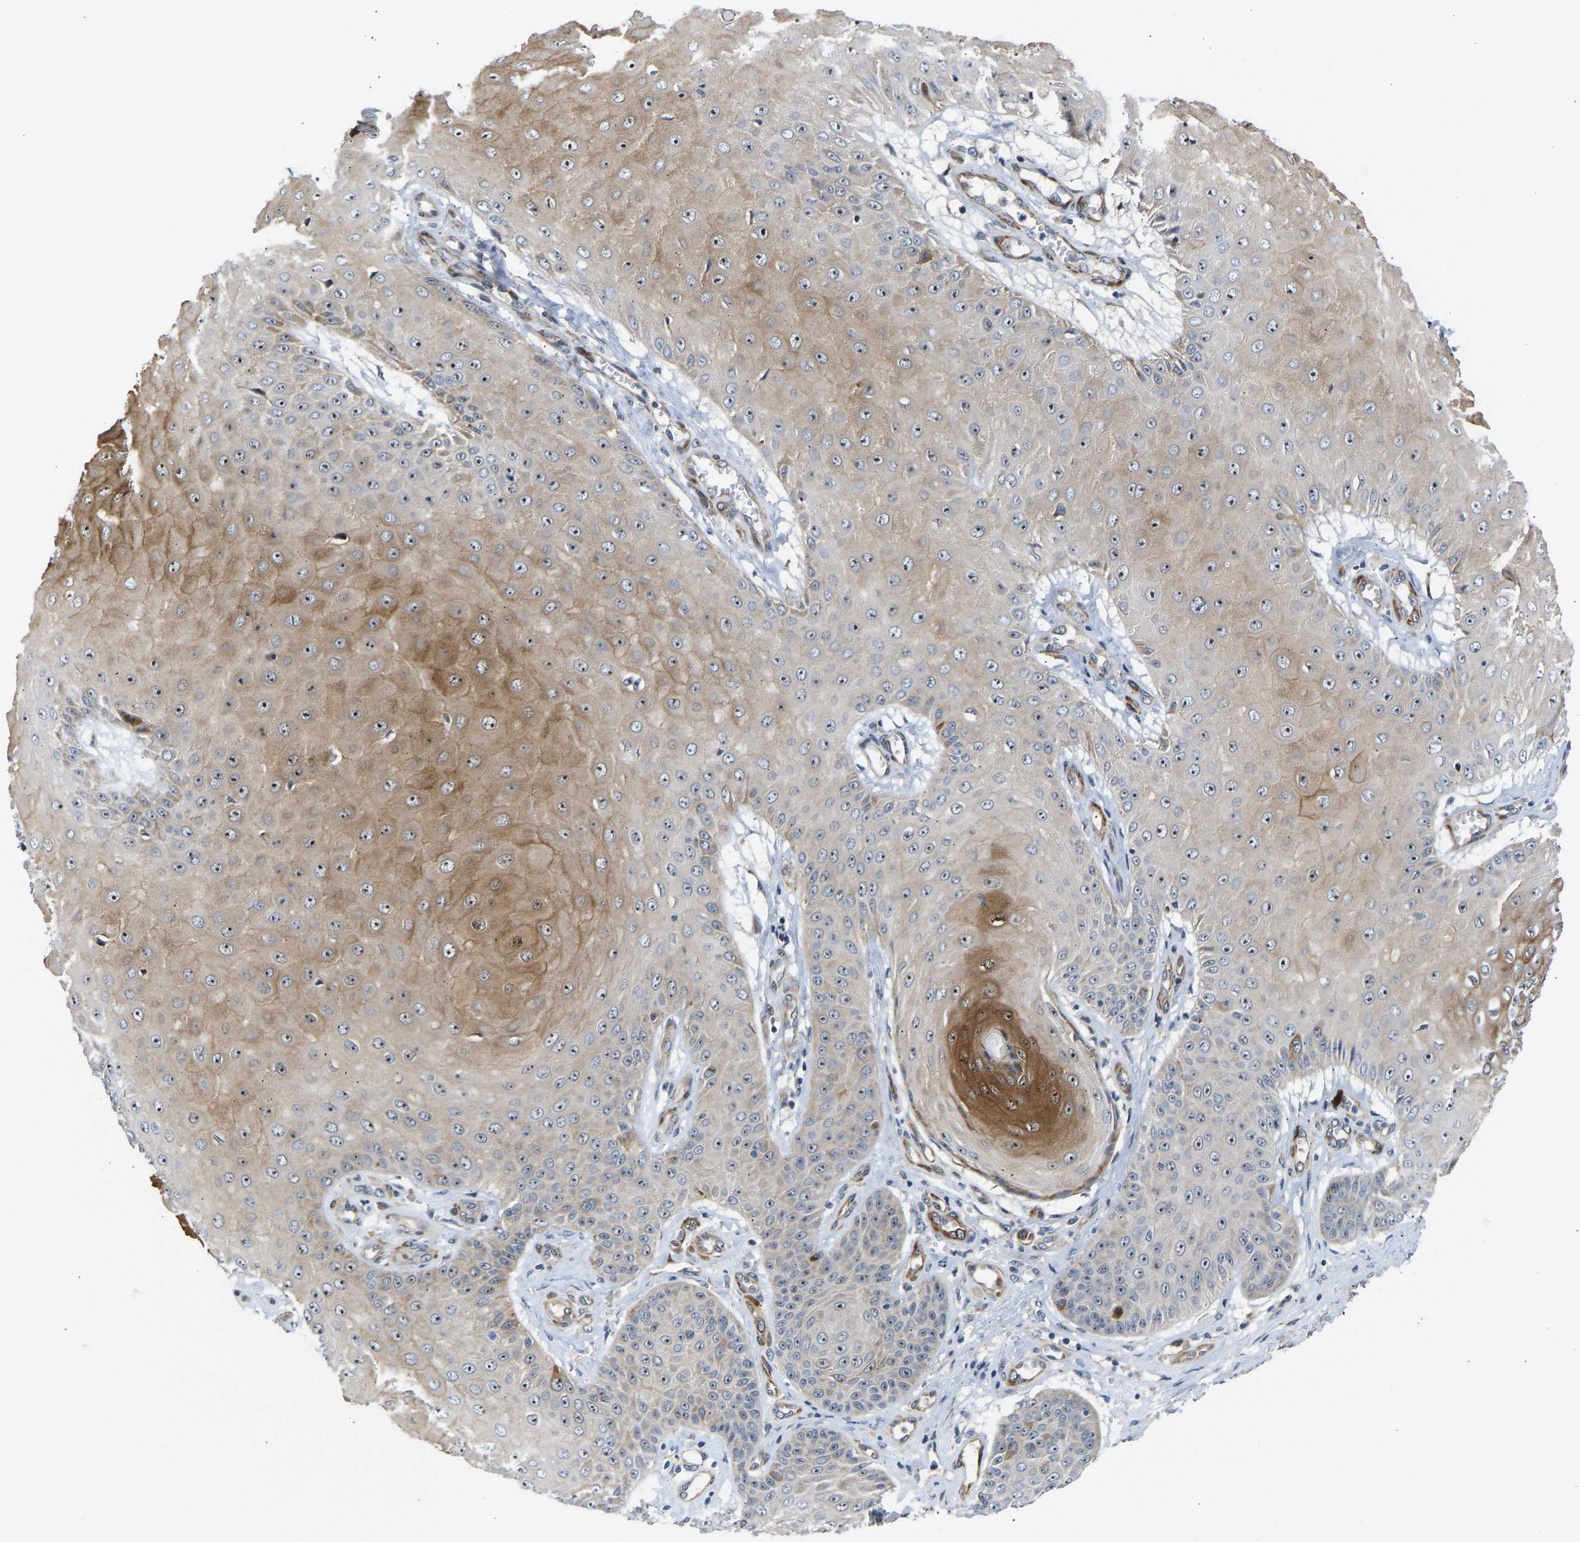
{"staining": {"intensity": "moderate", "quantity": "25%-75%", "location": "cytoplasmic/membranous,nuclear"}, "tissue": "skin cancer", "cell_type": "Tumor cells", "image_type": "cancer", "snomed": [{"axis": "morphology", "description": "Squamous cell carcinoma, NOS"}, {"axis": "topography", "description": "Skin"}], "caption": "Immunohistochemistry (IHC) (DAB (3,3'-diaminobenzidine)) staining of human skin cancer displays moderate cytoplasmic/membranous and nuclear protein positivity in approximately 25%-75% of tumor cells.", "gene": "RESF1", "patient": {"sex": "male", "age": 74}}